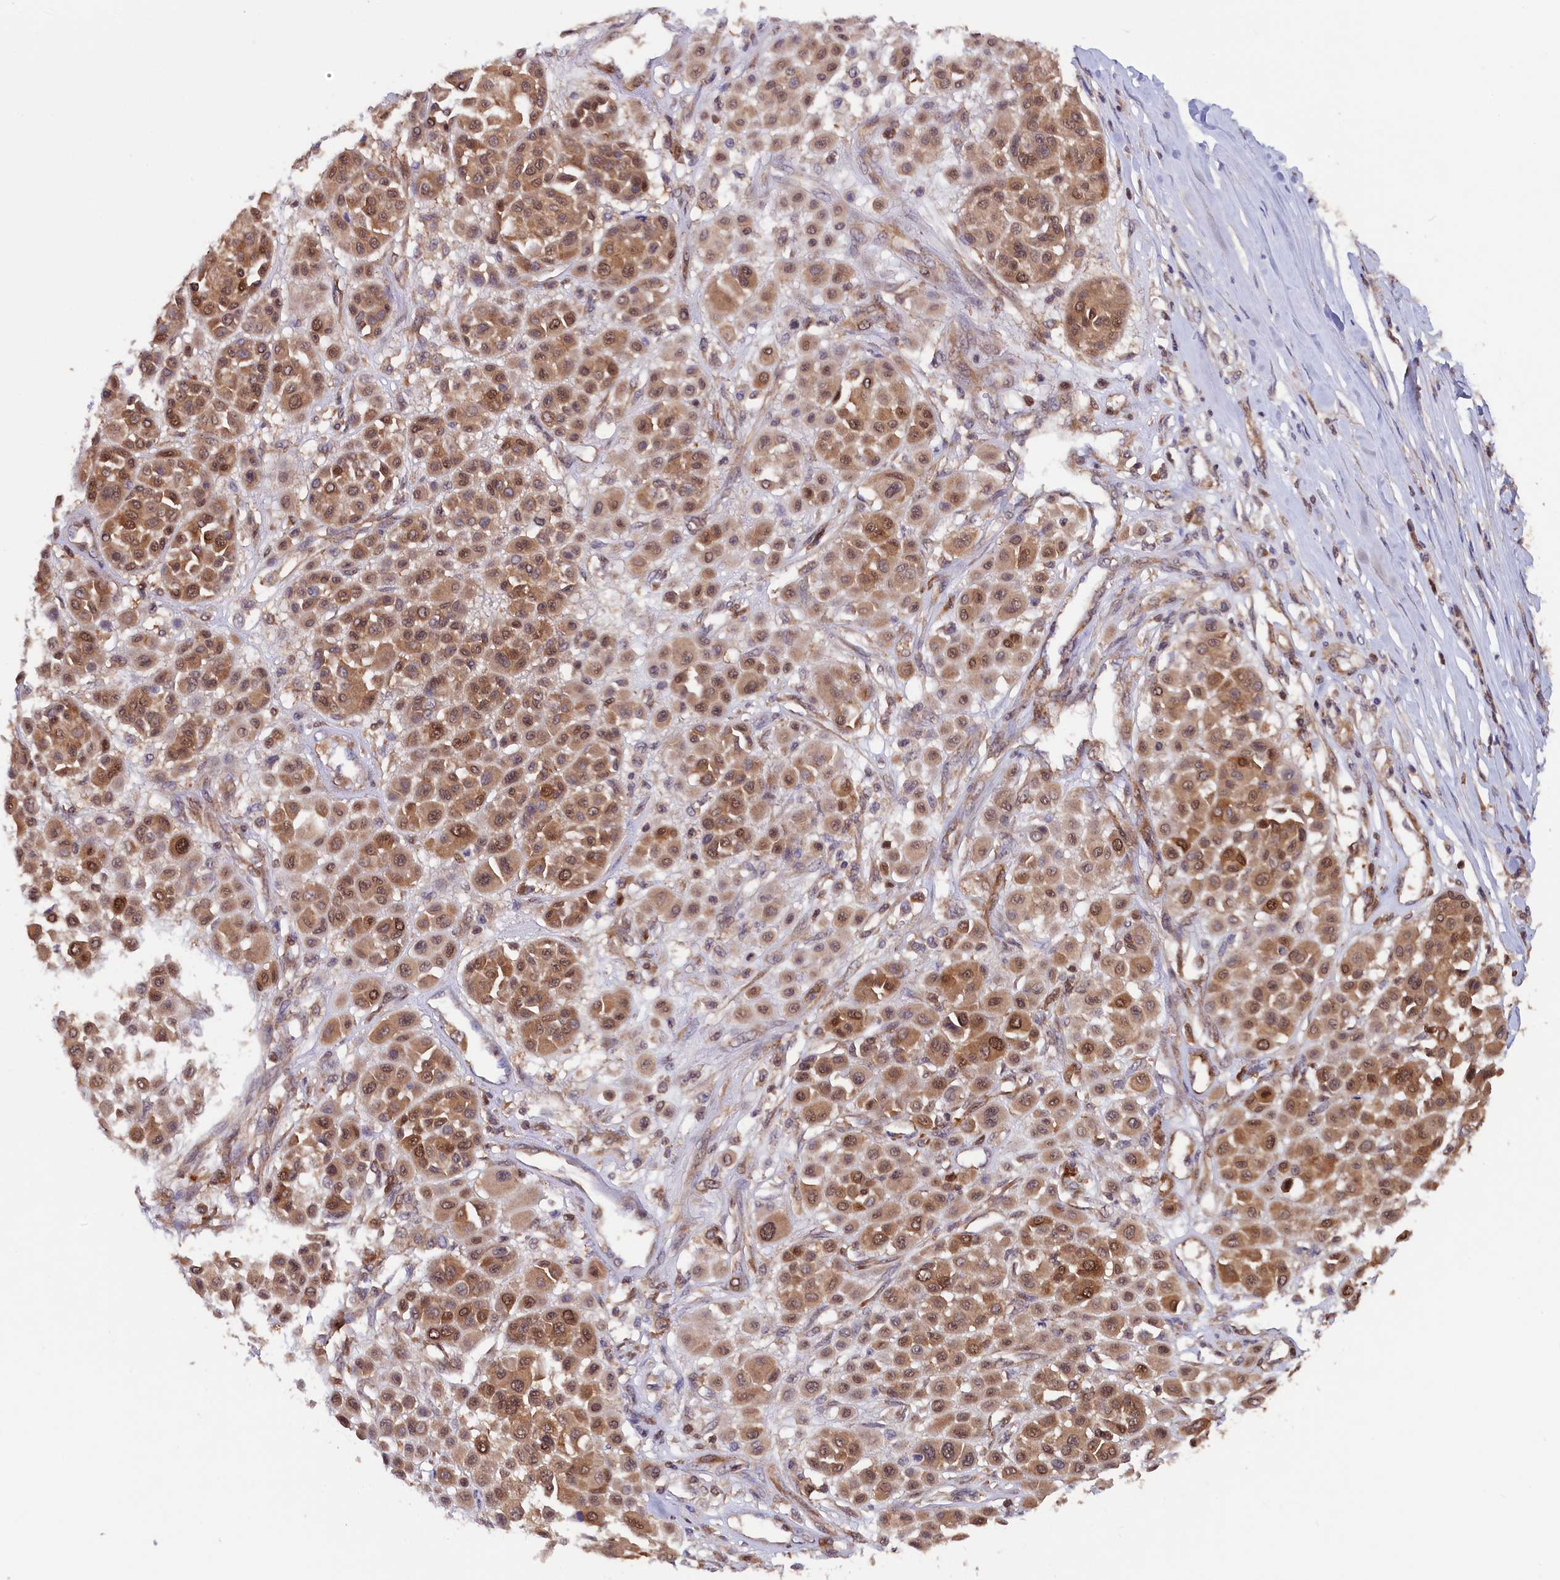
{"staining": {"intensity": "moderate", "quantity": ">75%", "location": "cytoplasmic/membranous,nuclear"}, "tissue": "melanoma", "cell_type": "Tumor cells", "image_type": "cancer", "snomed": [{"axis": "morphology", "description": "Malignant melanoma, Metastatic site"}, {"axis": "topography", "description": "Soft tissue"}], "caption": "Immunohistochemistry (IHC) histopathology image of human malignant melanoma (metastatic site) stained for a protein (brown), which shows medium levels of moderate cytoplasmic/membranous and nuclear positivity in about >75% of tumor cells.", "gene": "JPT2", "patient": {"sex": "male", "age": 41}}